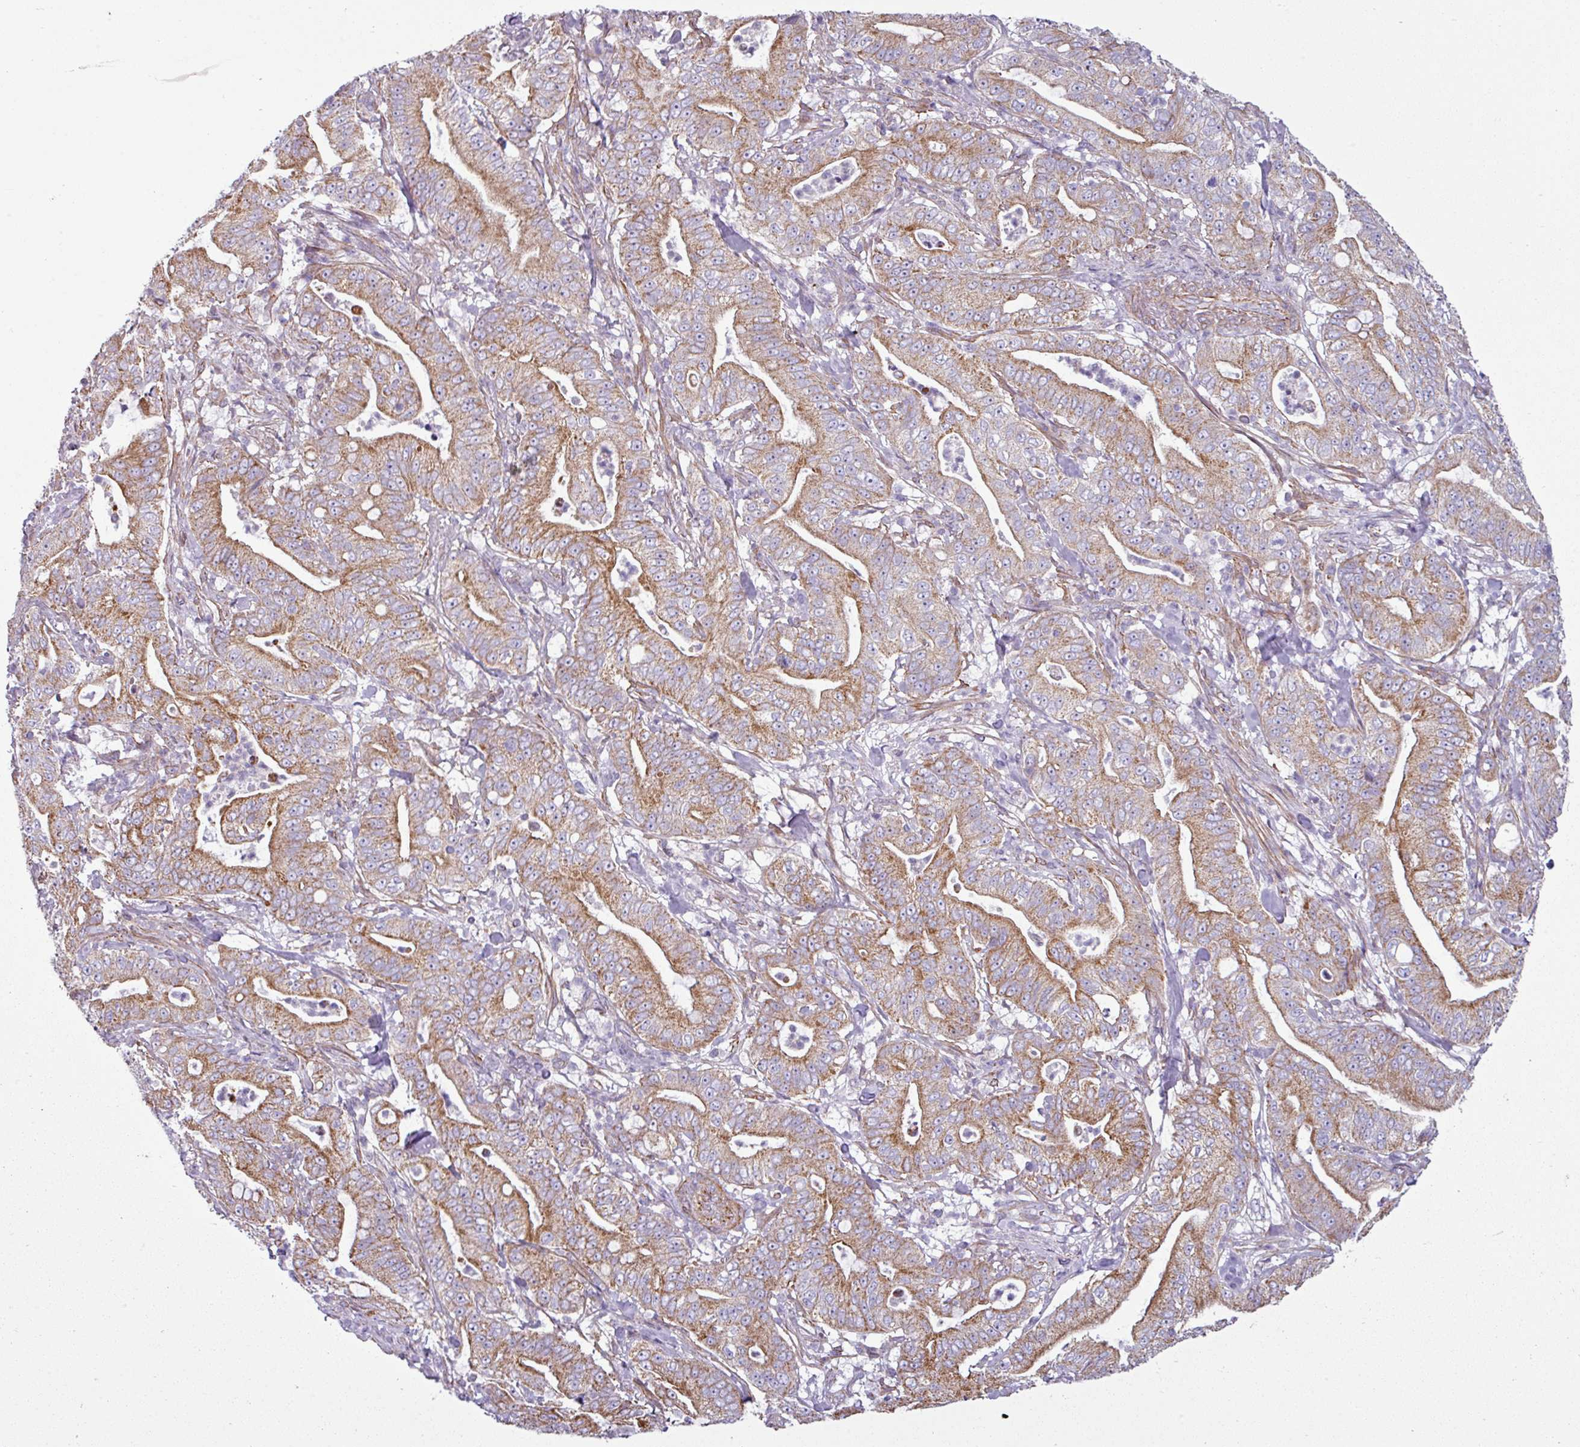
{"staining": {"intensity": "moderate", "quantity": ">75%", "location": "cytoplasmic/membranous"}, "tissue": "pancreatic cancer", "cell_type": "Tumor cells", "image_type": "cancer", "snomed": [{"axis": "morphology", "description": "Adenocarcinoma, NOS"}, {"axis": "topography", "description": "Pancreas"}], "caption": "Moderate cytoplasmic/membranous protein expression is seen in about >75% of tumor cells in pancreatic cancer (adenocarcinoma). (Brightfield microscopy of DAB IHC at high magnification).", "gene": "BTN2A2", "patient": {"sex": "male", "age": 71}}